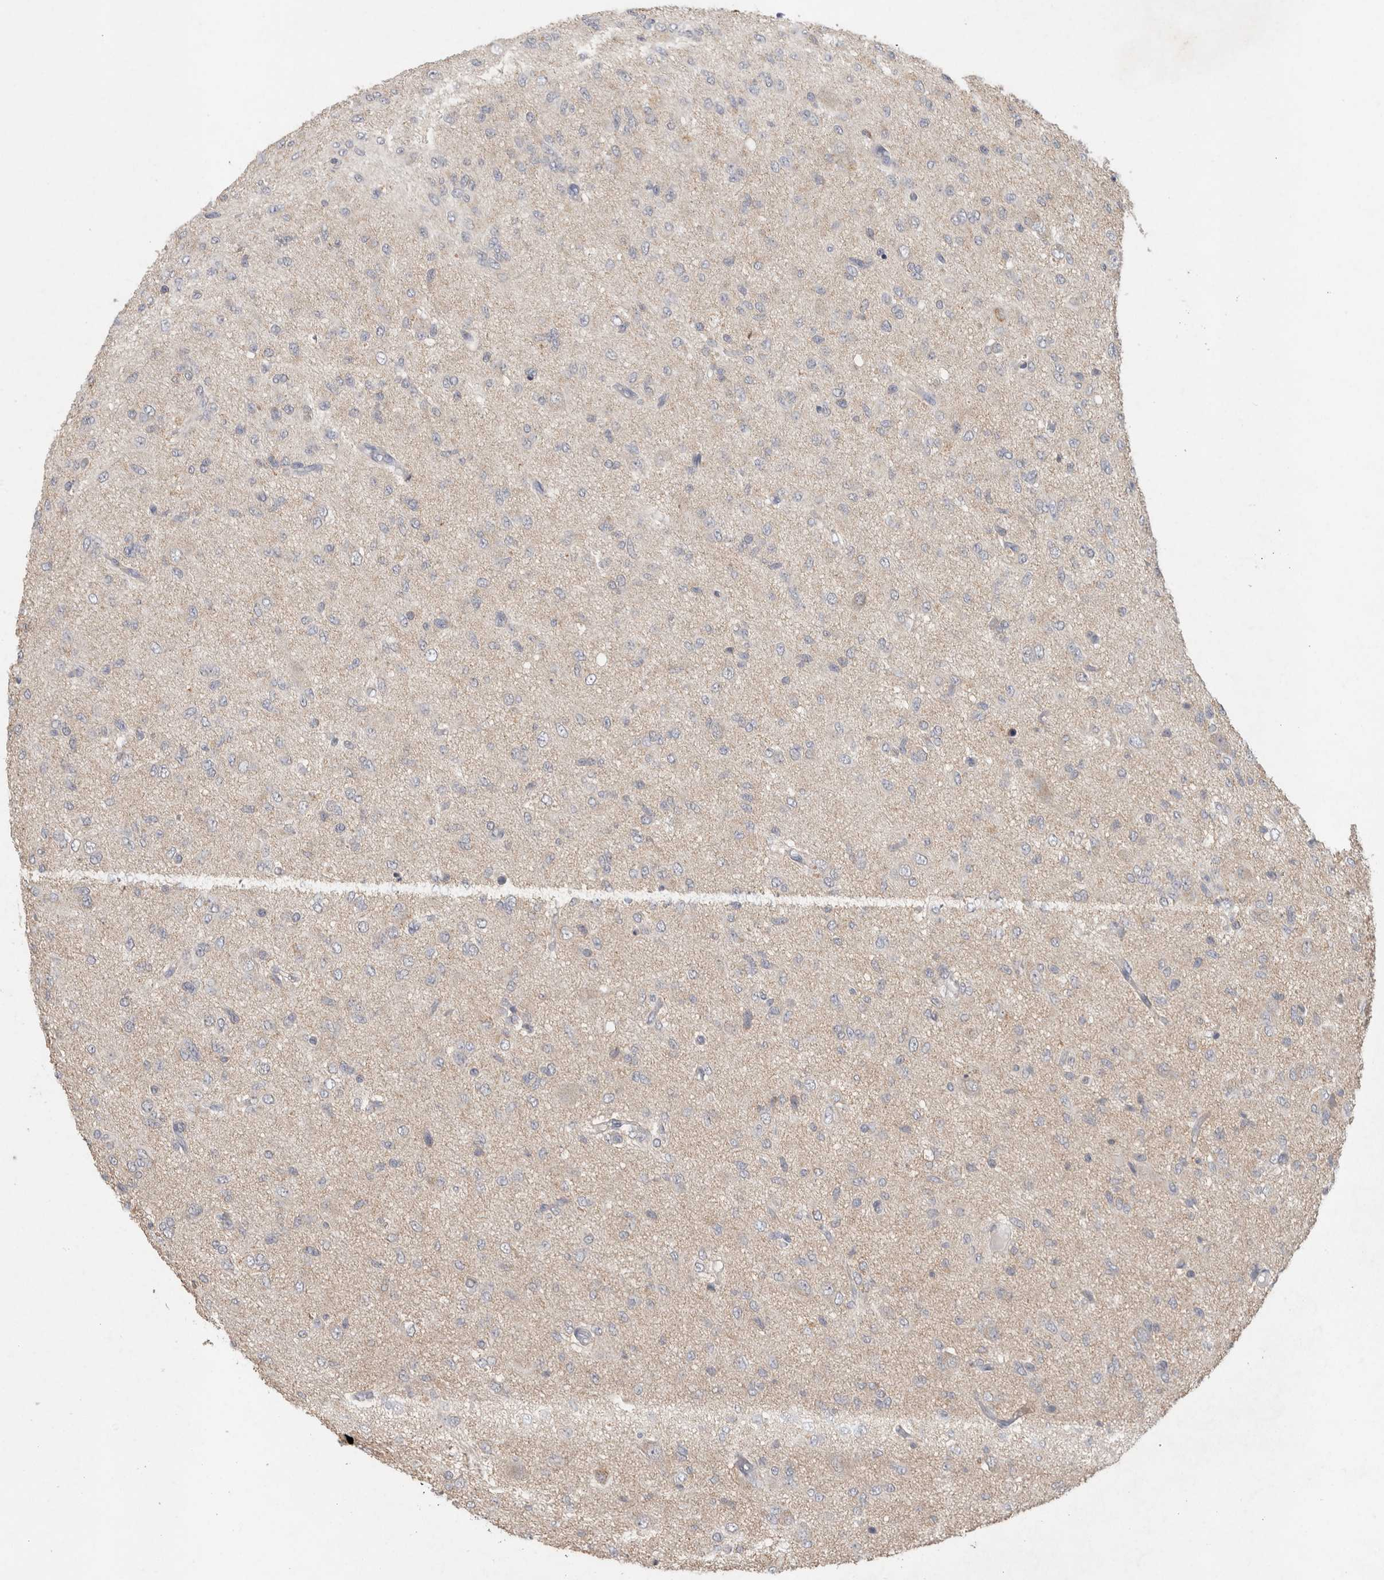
{"staining": {"intensity": "negative", "quantity": "none", "location": "none"}, "tissue": "glioma", "cell_type": "Tumor cells", "image_type": "cancer", "snomed": [{"axis": "morphology", "description": "Glioma, malignant, High grade"}, {"axis": "topography", "description": "Brain"}], "caption": "Tumor cells show no significant protein positivity in high-grade glioma (malignant).", "gene": "RAB14", "patient": {"sex": "female", "age": 59}}